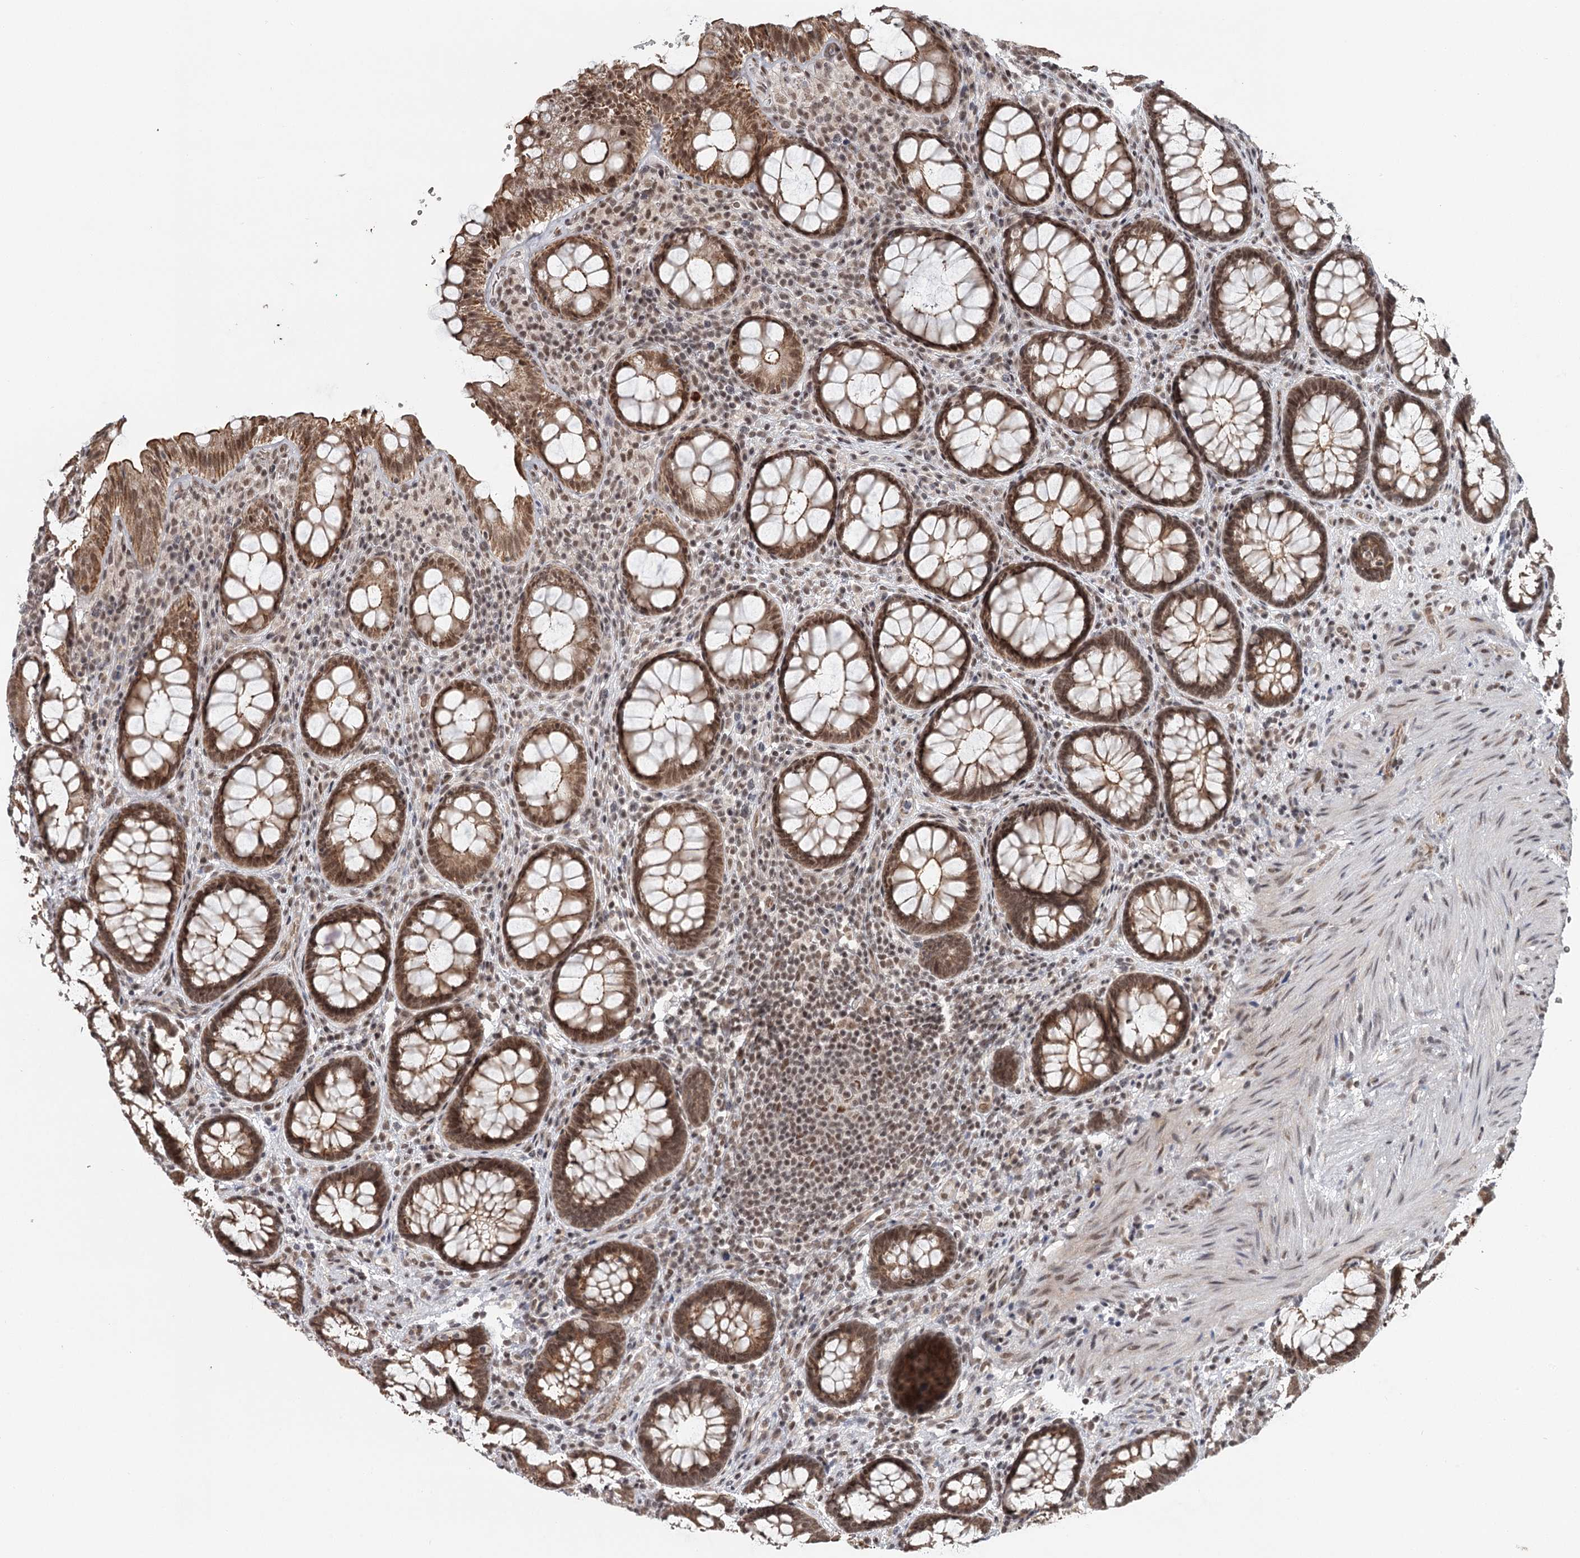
{"staining": {"intensity": "moderate", "quantity": ">75%", "location": "cytoplasmic/membranous,nuclear"}, "tissue": "rectum", "cell_type": "Glandular cells", "image_type": "normal", "snomed": [{"axis": "morphology", "description": "Normal tissue, NOS"}, {"axis": "topography", "description": "Rectum"}], "caption": "Immunohistochemical staining of unremarkable human rectum demonstrates medium levels of moderate cytoplasmic/membranous,nuclear expression in approximately >75% of glandular cells. Nuclei are stained in blue.", "gene": "FAM13C", "patient": {"sex": "male", "age": 83}}